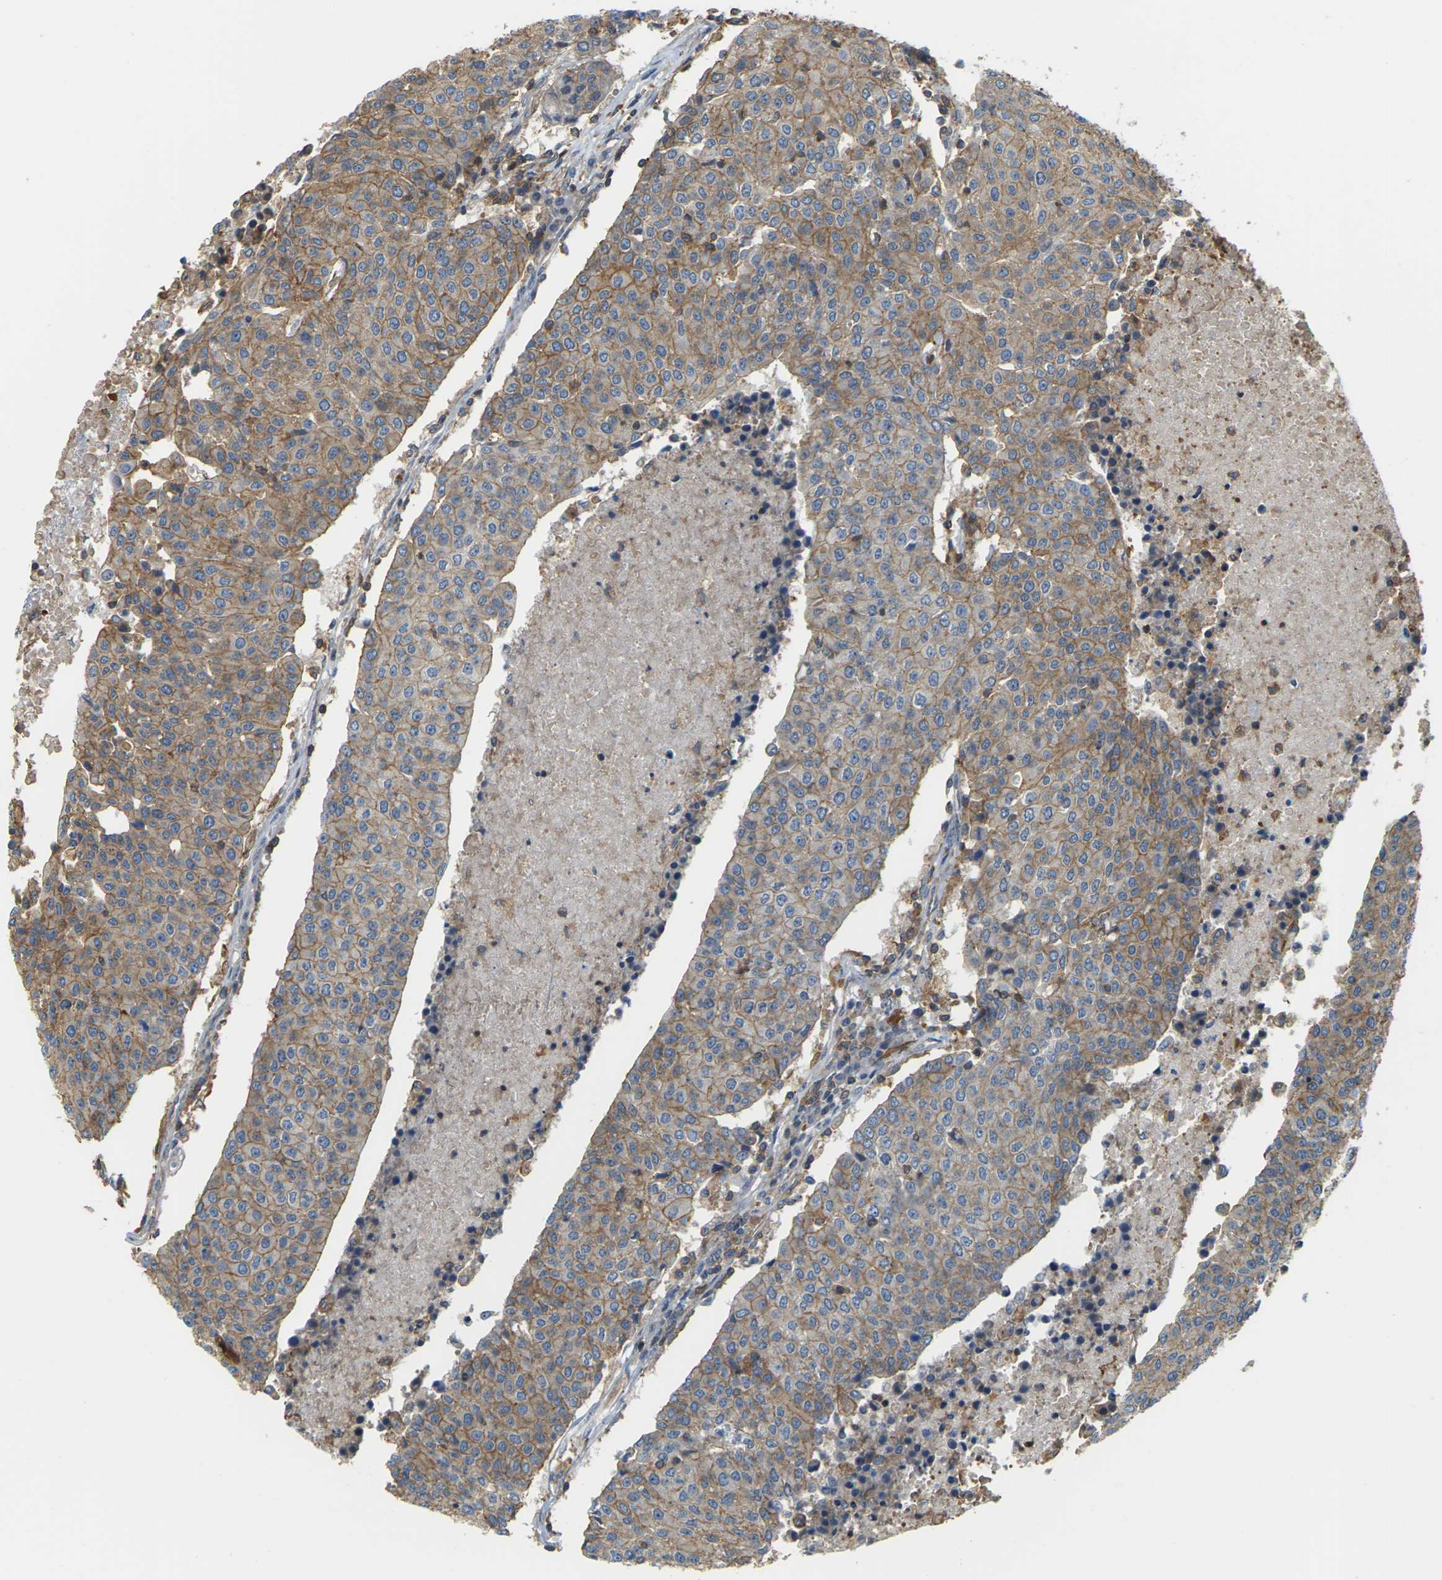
{"staining": {"intensity": "moderate", "quantity": "25%-75%", "location": "cytoplasmic/membranous"}, "tissue": "urothelial cancer", "cell_type": "Tumor cells", "image_type": "cancer", "snomed": [{"axis": "morphology", "description": "Urothelial carcinoma, High grade"}, {"axis": "topography", "description": "Urinary bladder"}], "caption": "Immunohistochemical staining of urothelial carcinoma (high-grade) exhibits medium levels of moderate cytoplasmic/membranous protein positivity in about 25%-75% of tumor cells.", "gene": "IQGAP1", "patient": {"sex": "female", "age": 85}}